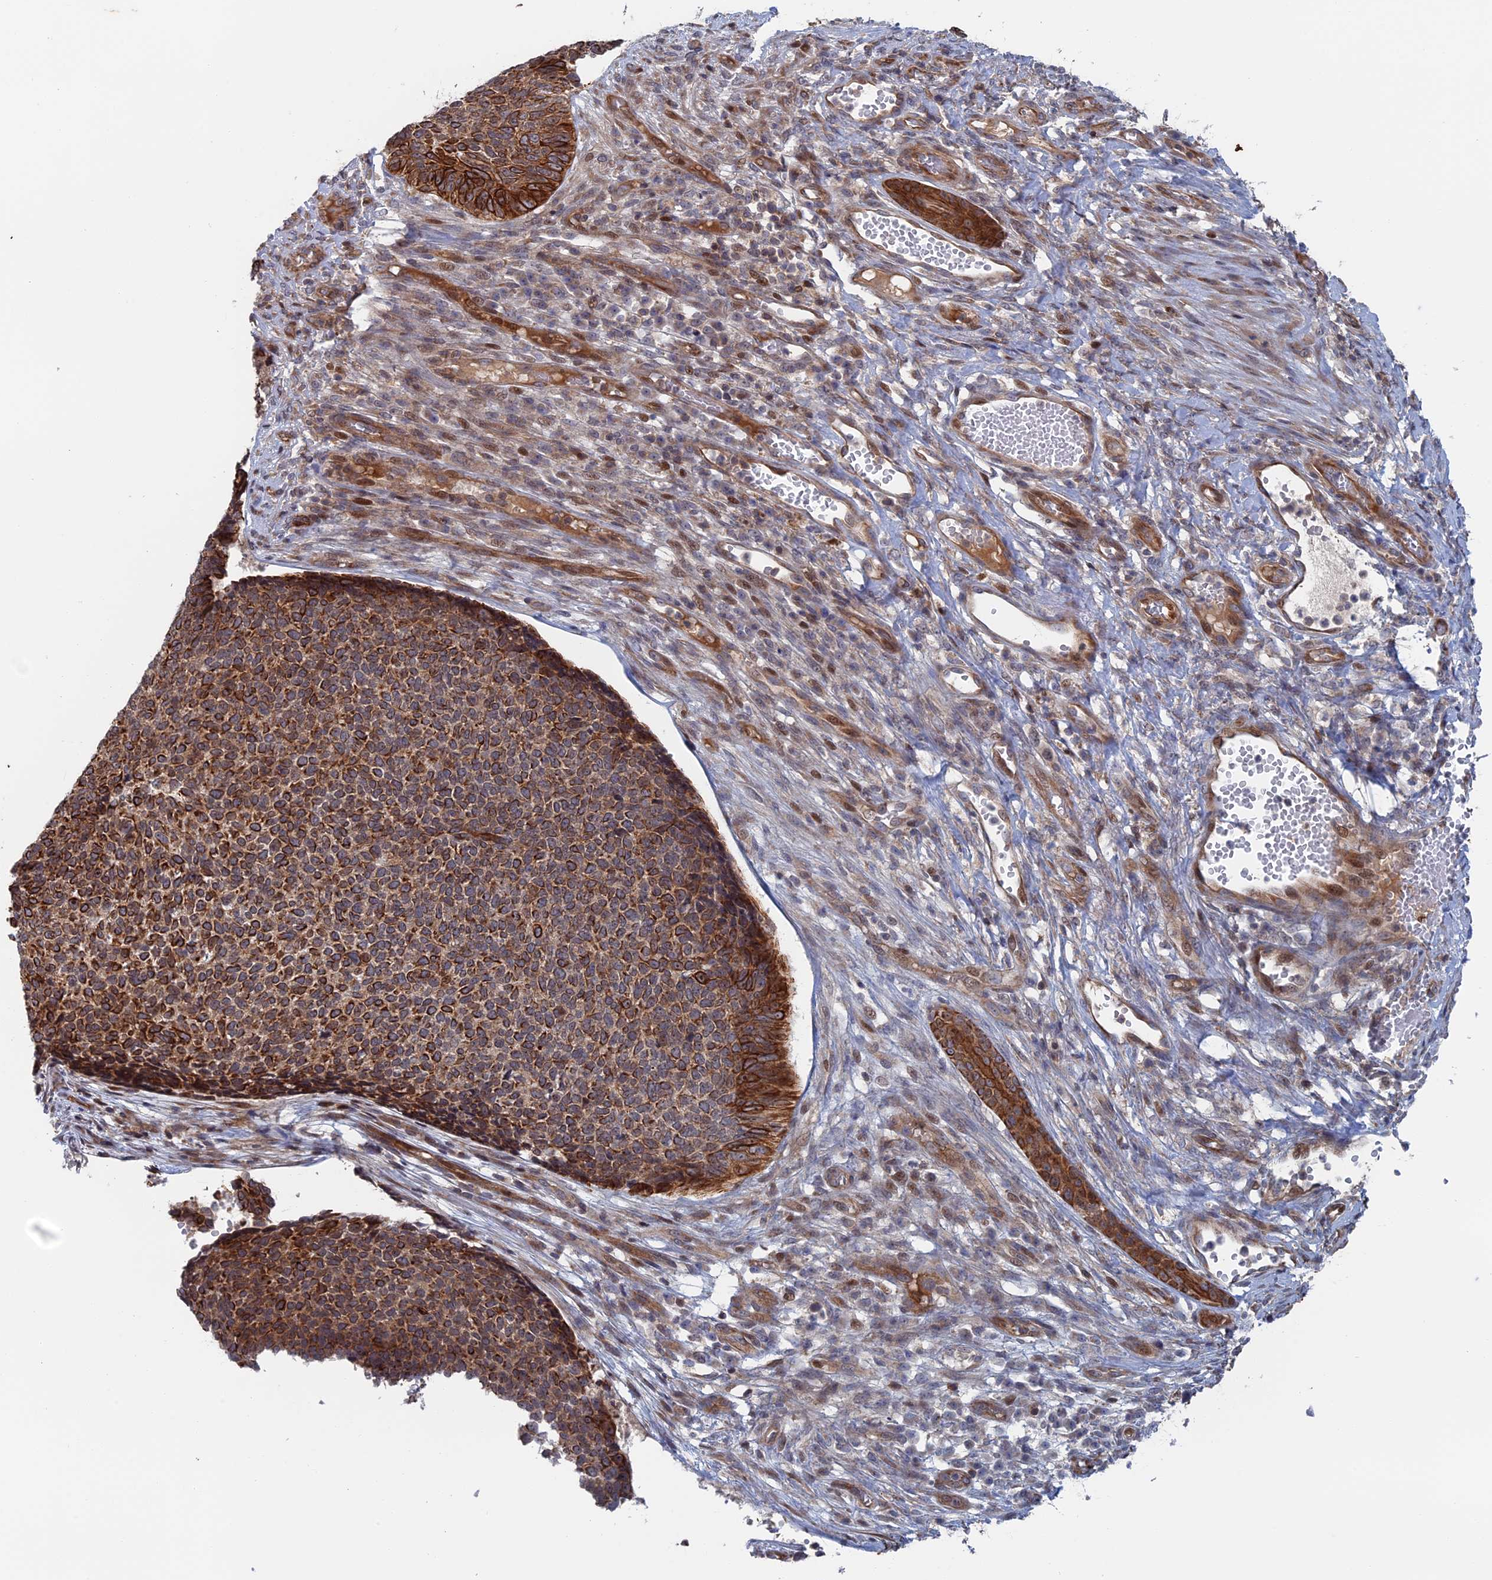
{"staining": {"intensity": "strong", "quantity": ">75%", "location": "cytoplasmic/membranous"}, "tissue": "skin cancer", "cell_type": "Tumor cells", "image_type": "cancer", "snomed": [{"axis": "morphology", "description": "Basal cell carcinoma"}, {"axis": "topography", "description": "Skin"}], "caption": "Human basal cell carcinoma (skin) stained with a brown dye reveals strong cytoplasmic/membranous positive positivity in about >75% of tumor cells.", "gene": "IL7", "patient": {"sex": "female", "age": 84}}